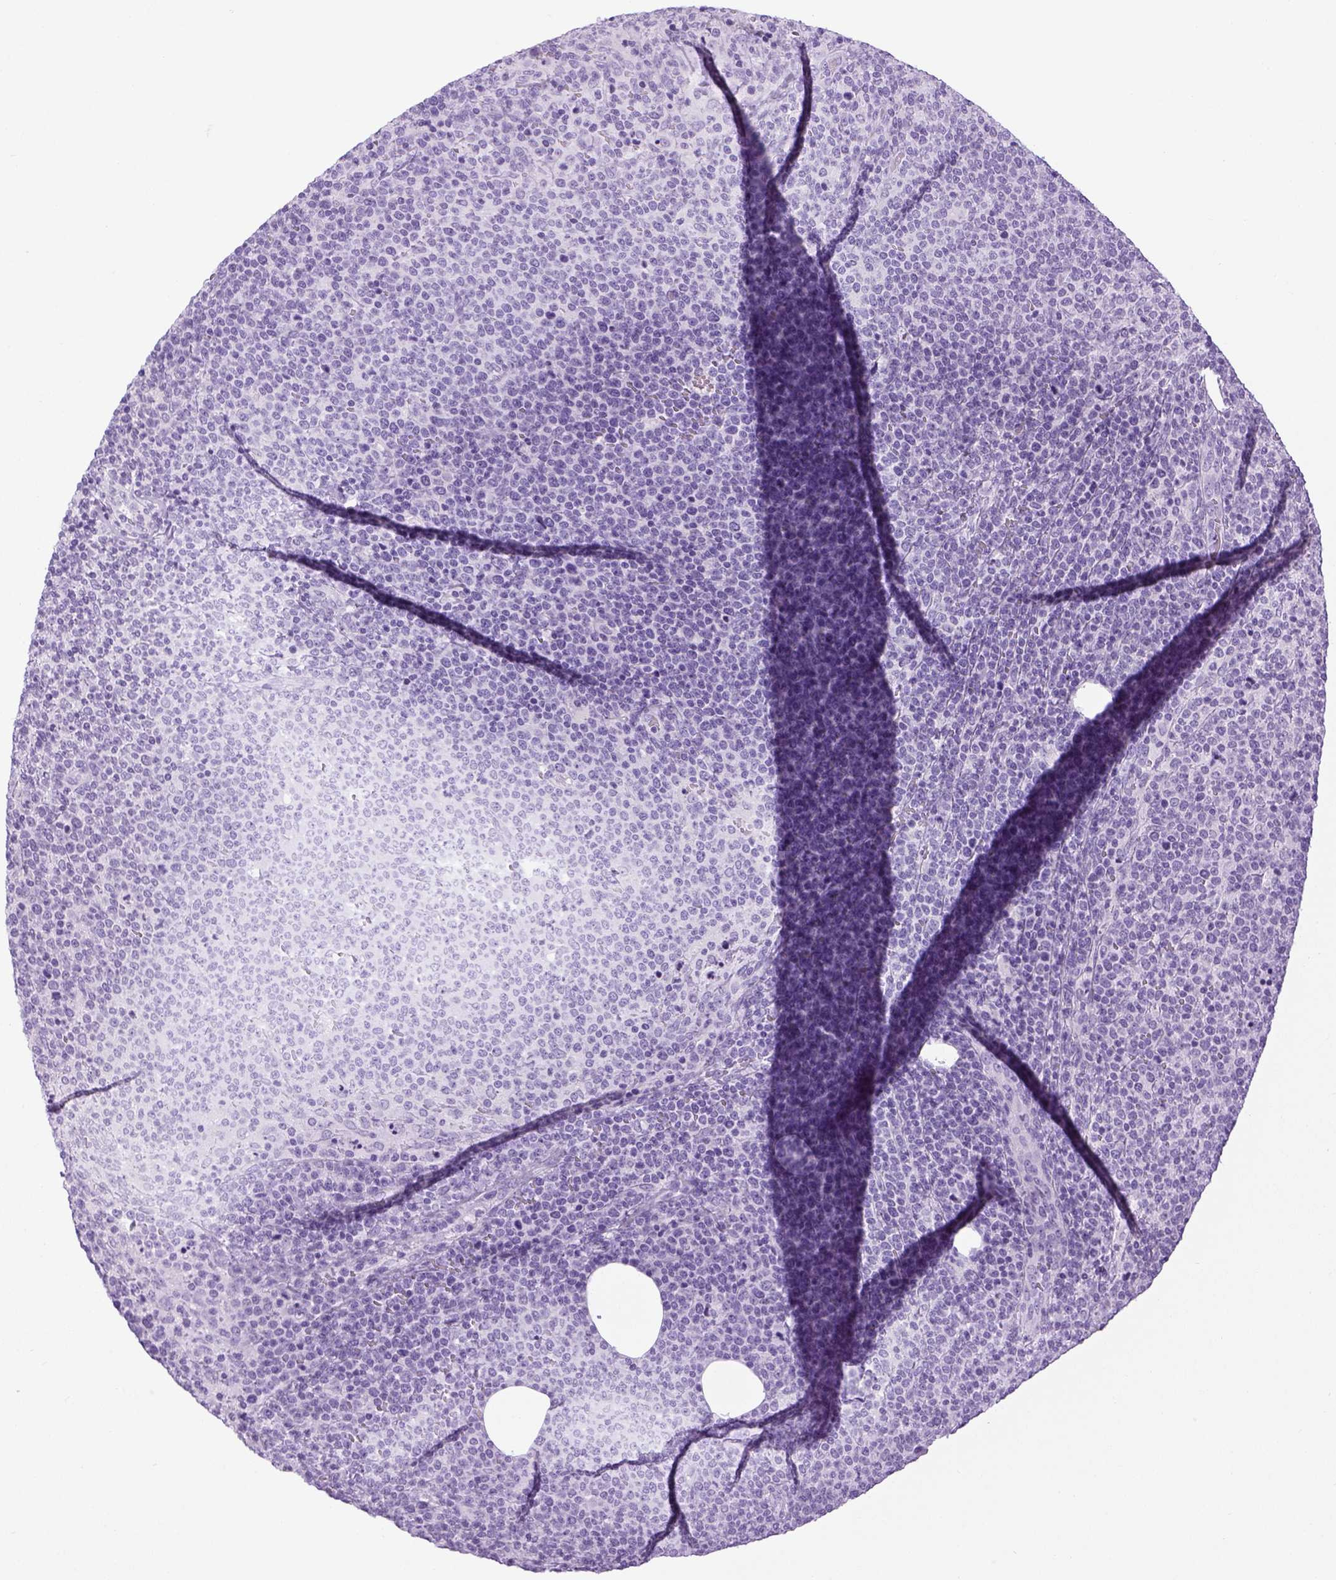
{"staining": {"intensity": "negative", "quantity": "none", "location": "none"}, "tissue": "lymphoma", "cell_type": "Tumor cells", "image_type": "cancer", "snomed": [{"axis": "morphology", "description": "Malignant lymphoma, non-Hodgkin's type, High grade"}, {"axis": "topography", "description": "Lymph node"}], "caption": "The immunohistochemistry (IHC) histopathology image has no significant expression in tumor cells of lymphoma tissue. (Brightfield microscopy of DAB (3,3'-diaminobenzidine) immunohistochemistry at high magnification).", "gene": "LGSN", "patient": {"sex": "male", "age": 61}}